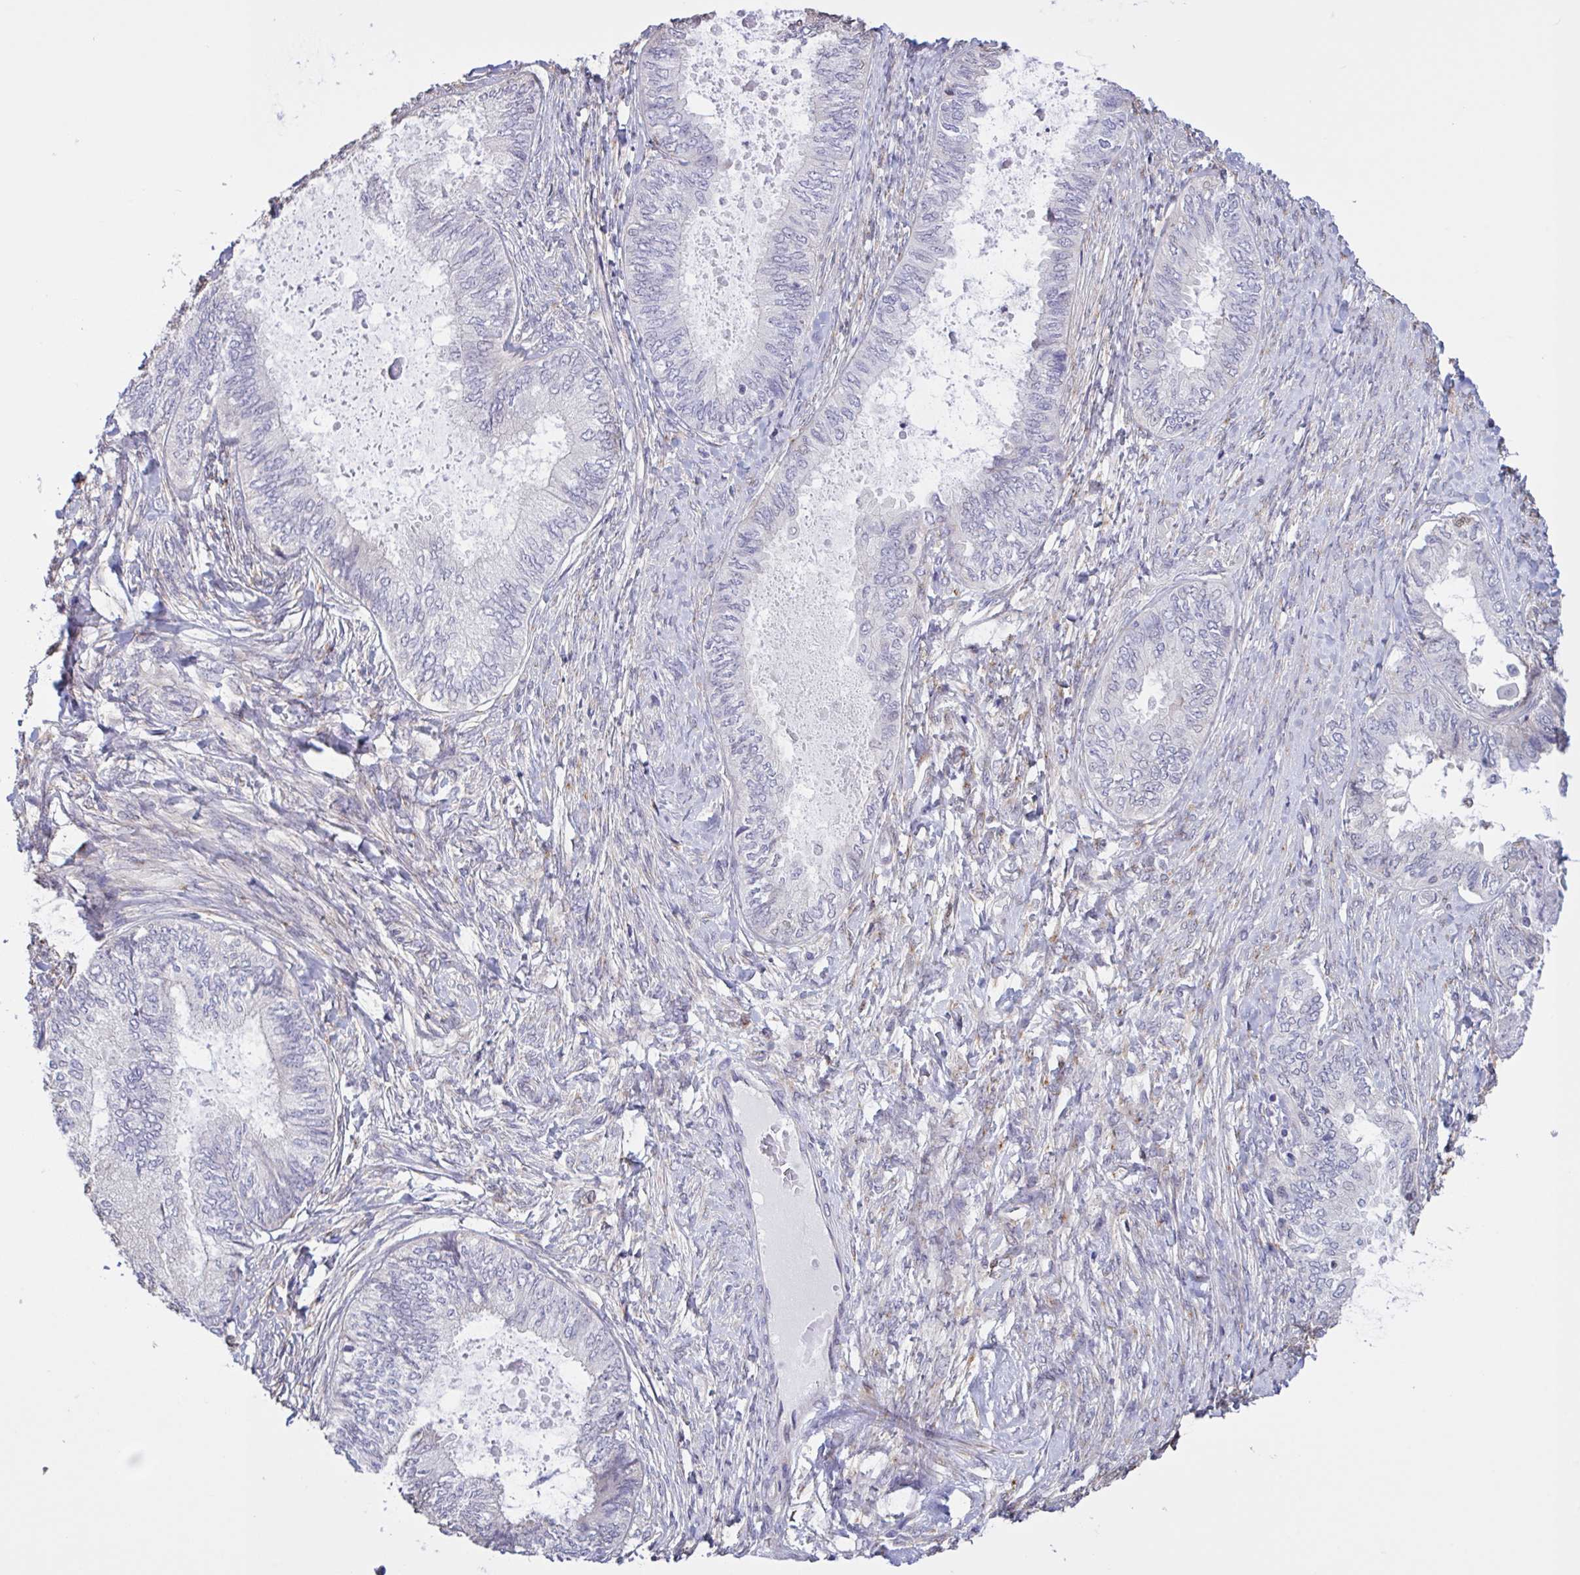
{"staining": {"intensity": "negative", "quantity": "none", "location": "none"}, "tissue": "ovarian cancer", "cell_type": "Tumor cells", "image_type": "cancer", "snomed": [{"axis": "morphology", "description": "Carcinoma, endometroid"}, {"axis": "topography", "description": "Ovary"}], "caption": "Protein analysis of ovarian cancer displays no significant expression in tumor cells.", "gene": "MRGPRX2", "patient": {"sex": "female", "age": 70}}